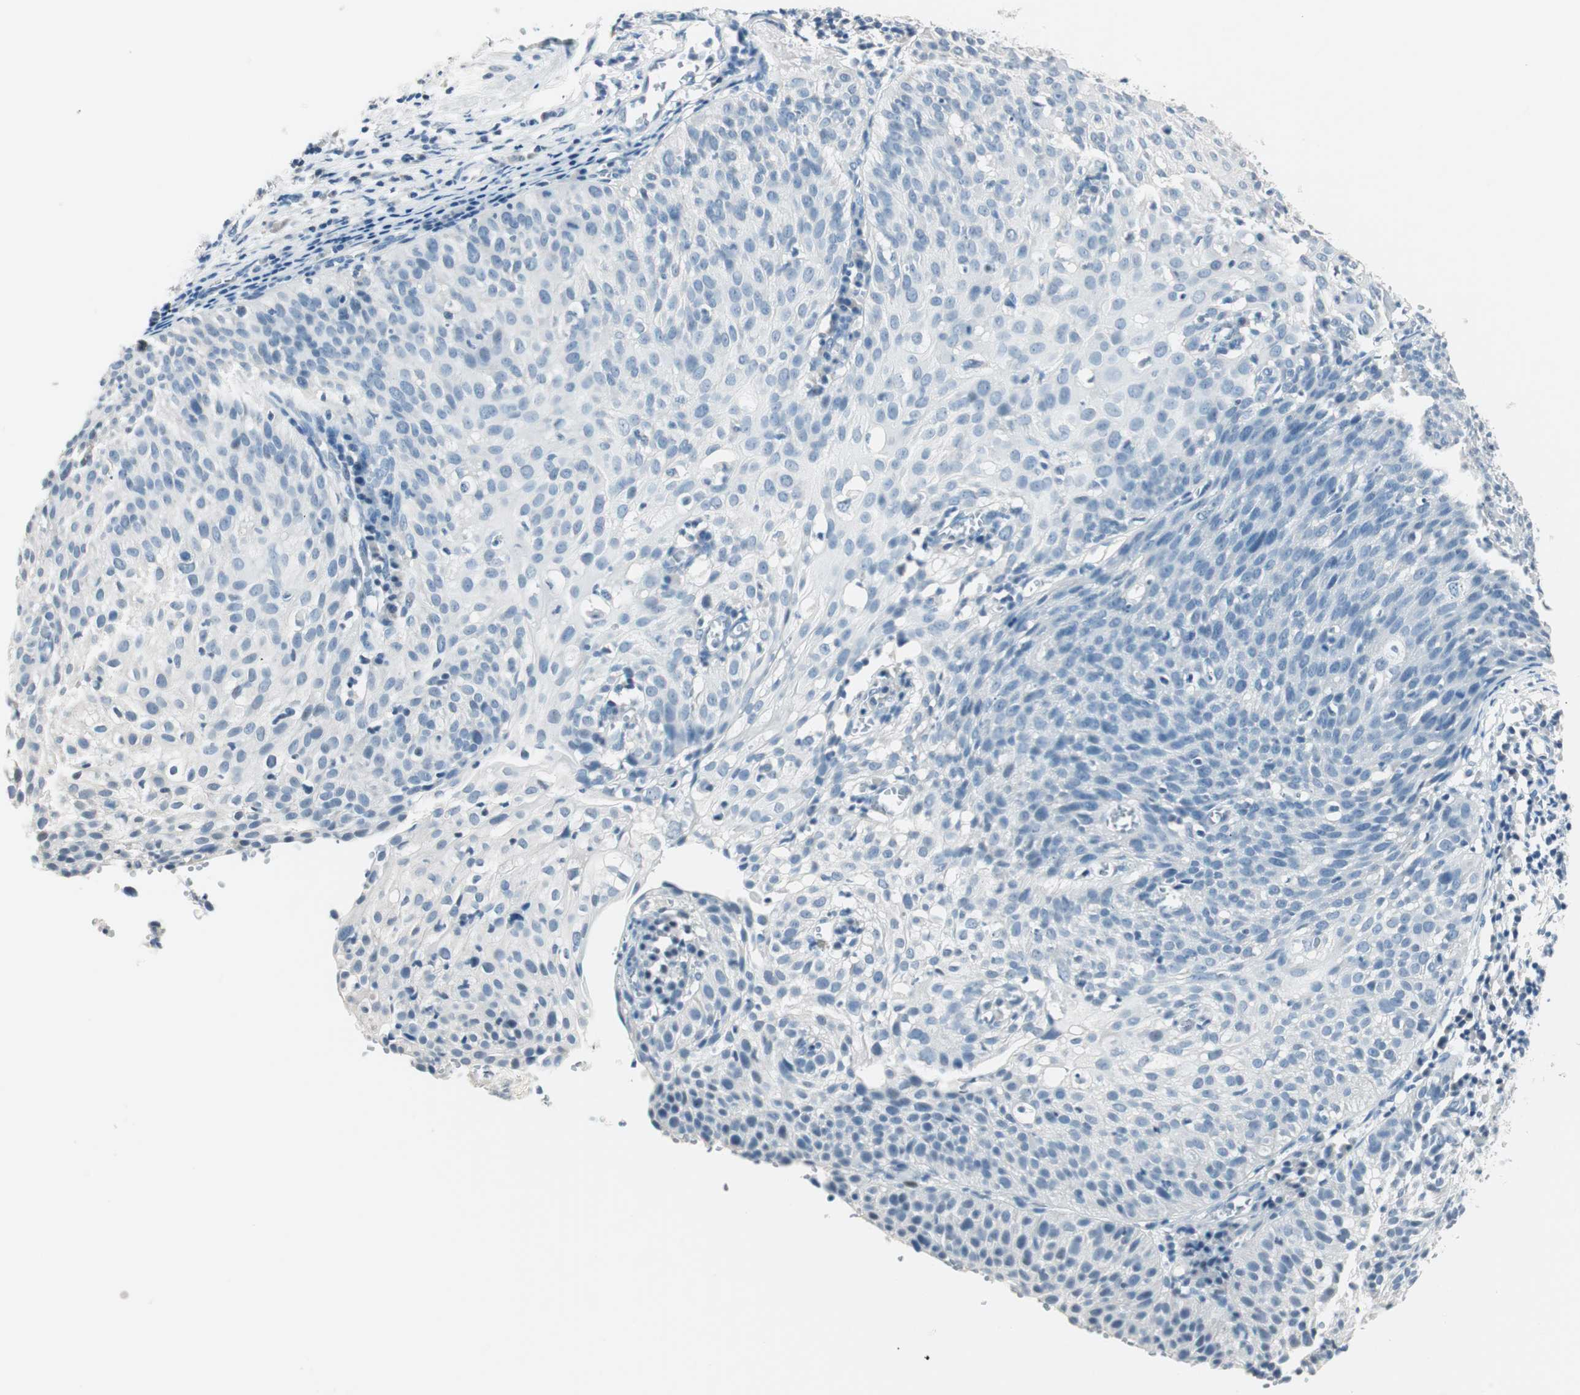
{"staining": {"intensity": "negative", "quantity": "none", "location": "none"}, "tissue": "cervical cancer", "cell_type": "Tumor cells", "image_type": "cancer", "snomed": [{"axis": "morphology", "description": "Squamous cell carcinoma, NOS"}, {"axis": "topography", "description": "Cervix"}], "caption": "Immunohistochemistry micrograph of human cervical squamous cell carcinoma stained for a protein (brown), which demonstrates no positivity in tumor cells.", "gene": "HOXB13", "patient": {"sex": "female", "age": 38}}